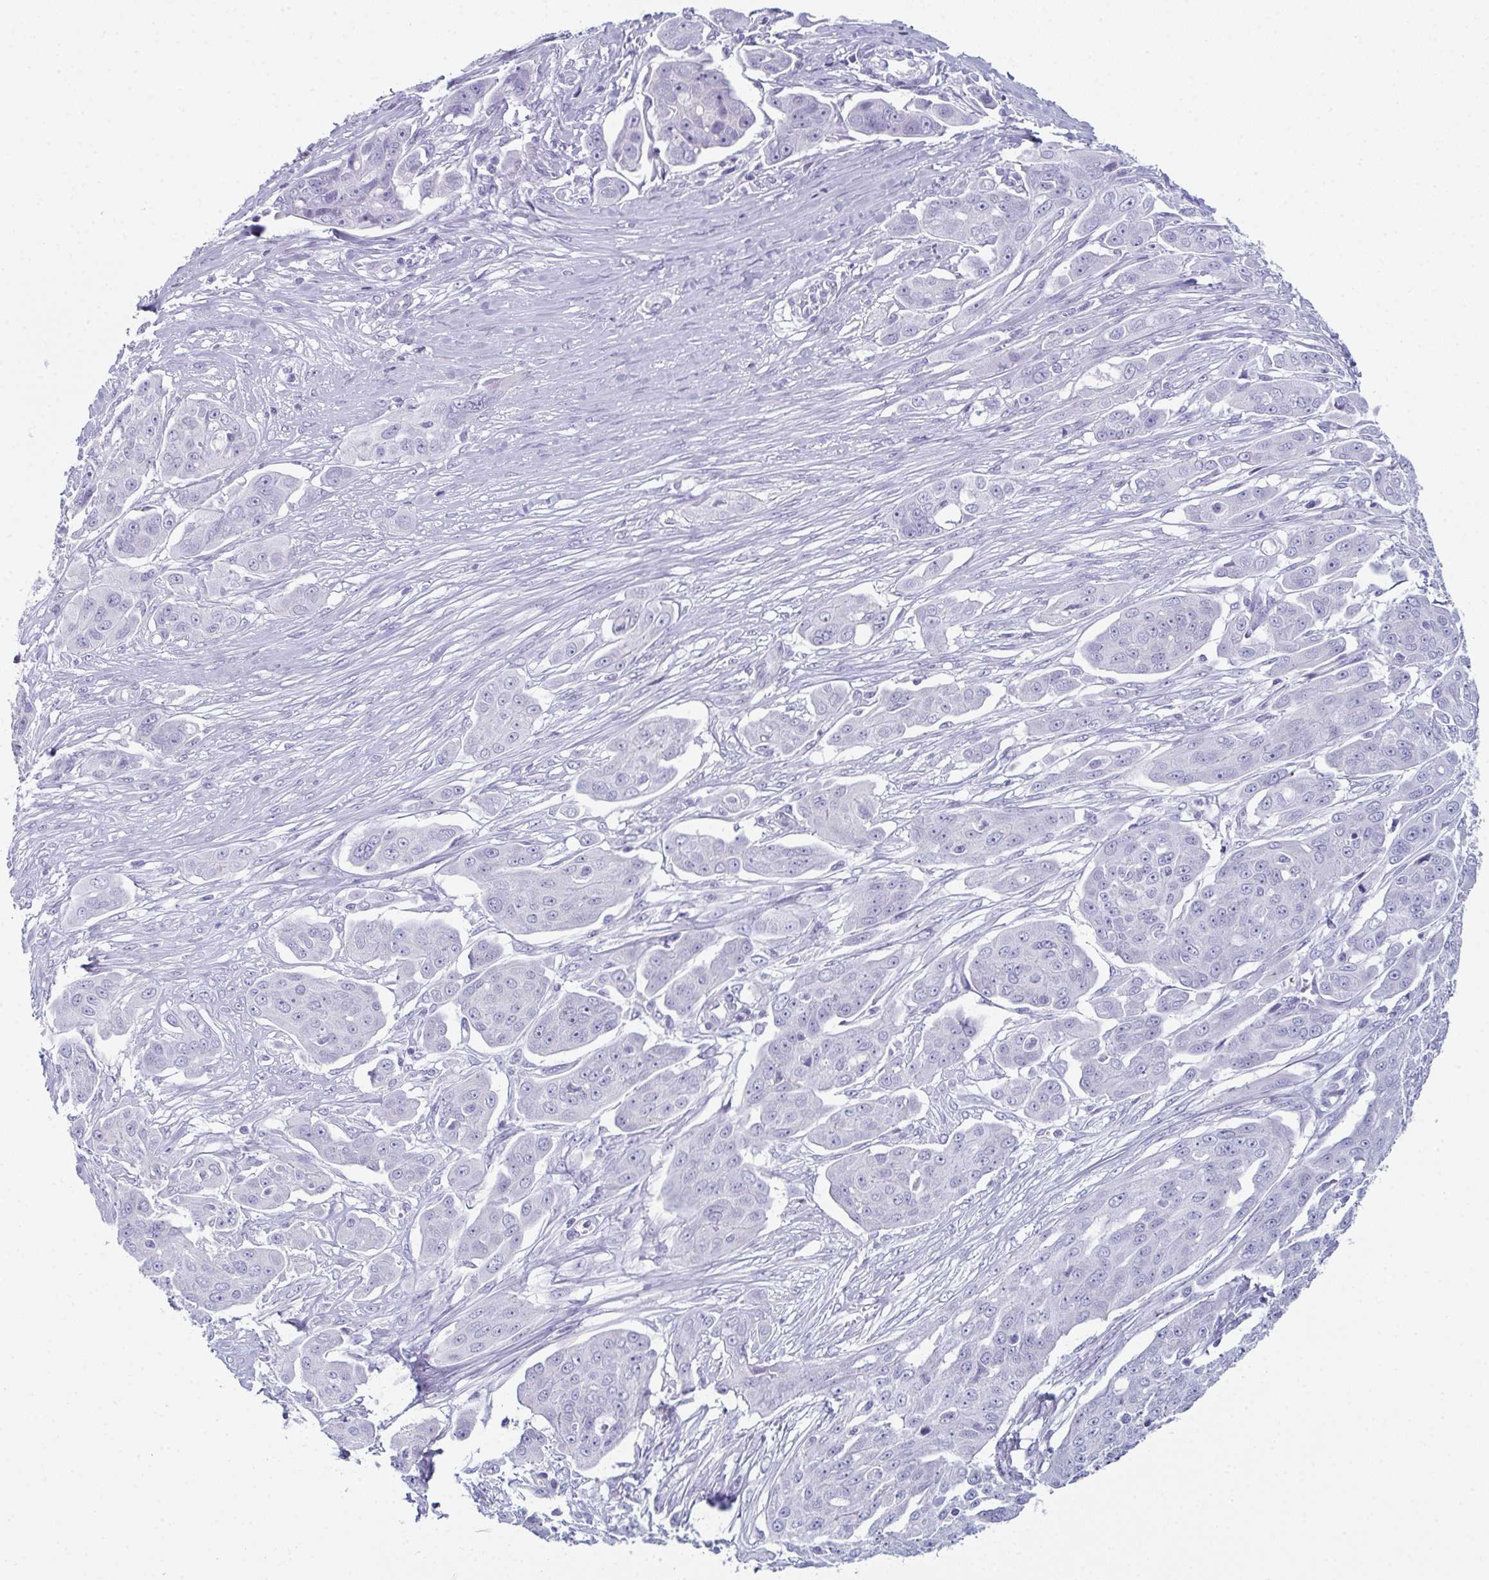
{"staining": {"intensity": "negative", "quantity": "none", "location": "none"}, "tissue": "ovarian cancer", "cell_type": "Tumor cells", "image_type": "cancer", "snomed": [{"axis": "morphology", "description": "Carcinoma, endometroid"}, {"axis": "topography", "description": "Ovary"}], "caption": "This is an immunohistochemistry image of human endometroid carcinoma (ovarian). There is no expression in tumor cells.", "gene": "ENKUR", "patient": {"sex": "female", "age": 70}}